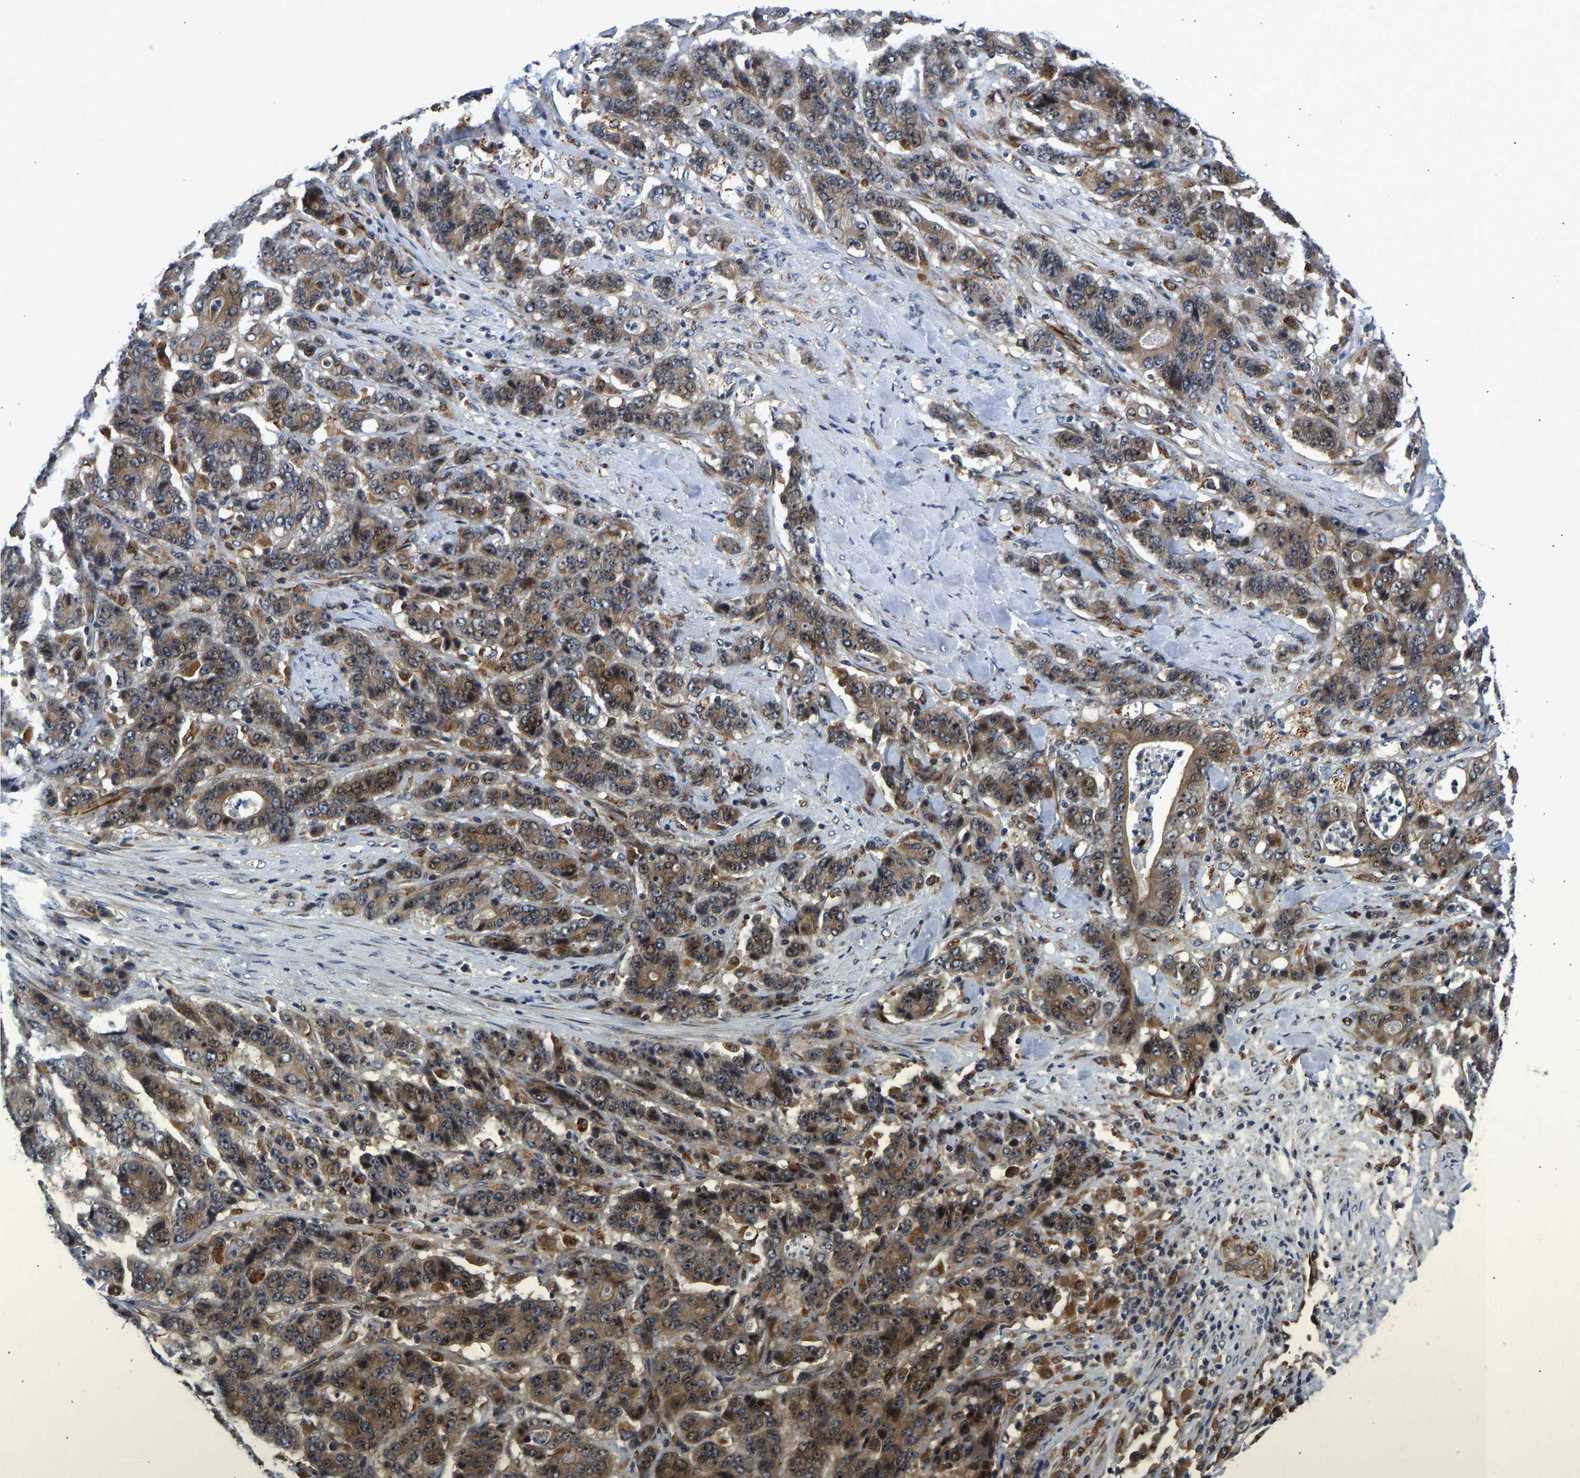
{"staining": {"intensity": "moderate", "quantity": ">75%", "location": "cytoplasmic/membranous,nuclear"}, "tissue": "stomach cancer", "cell_type": "Tumor cells", "image_type": "cancer", "snomed": [{"axis": "morphology", "description": "Adenocarcinoma, NOS"}, {"axis": "topography", "description": "Stomach"}], "caption": "Protein staining by IHC shows moderate cytoplasmic/membranous and nuclear expression in about >75% of tumor cells in stomach cancer.", "gene": "RESF1", "patient": {"sex": "female", "age": 73}}